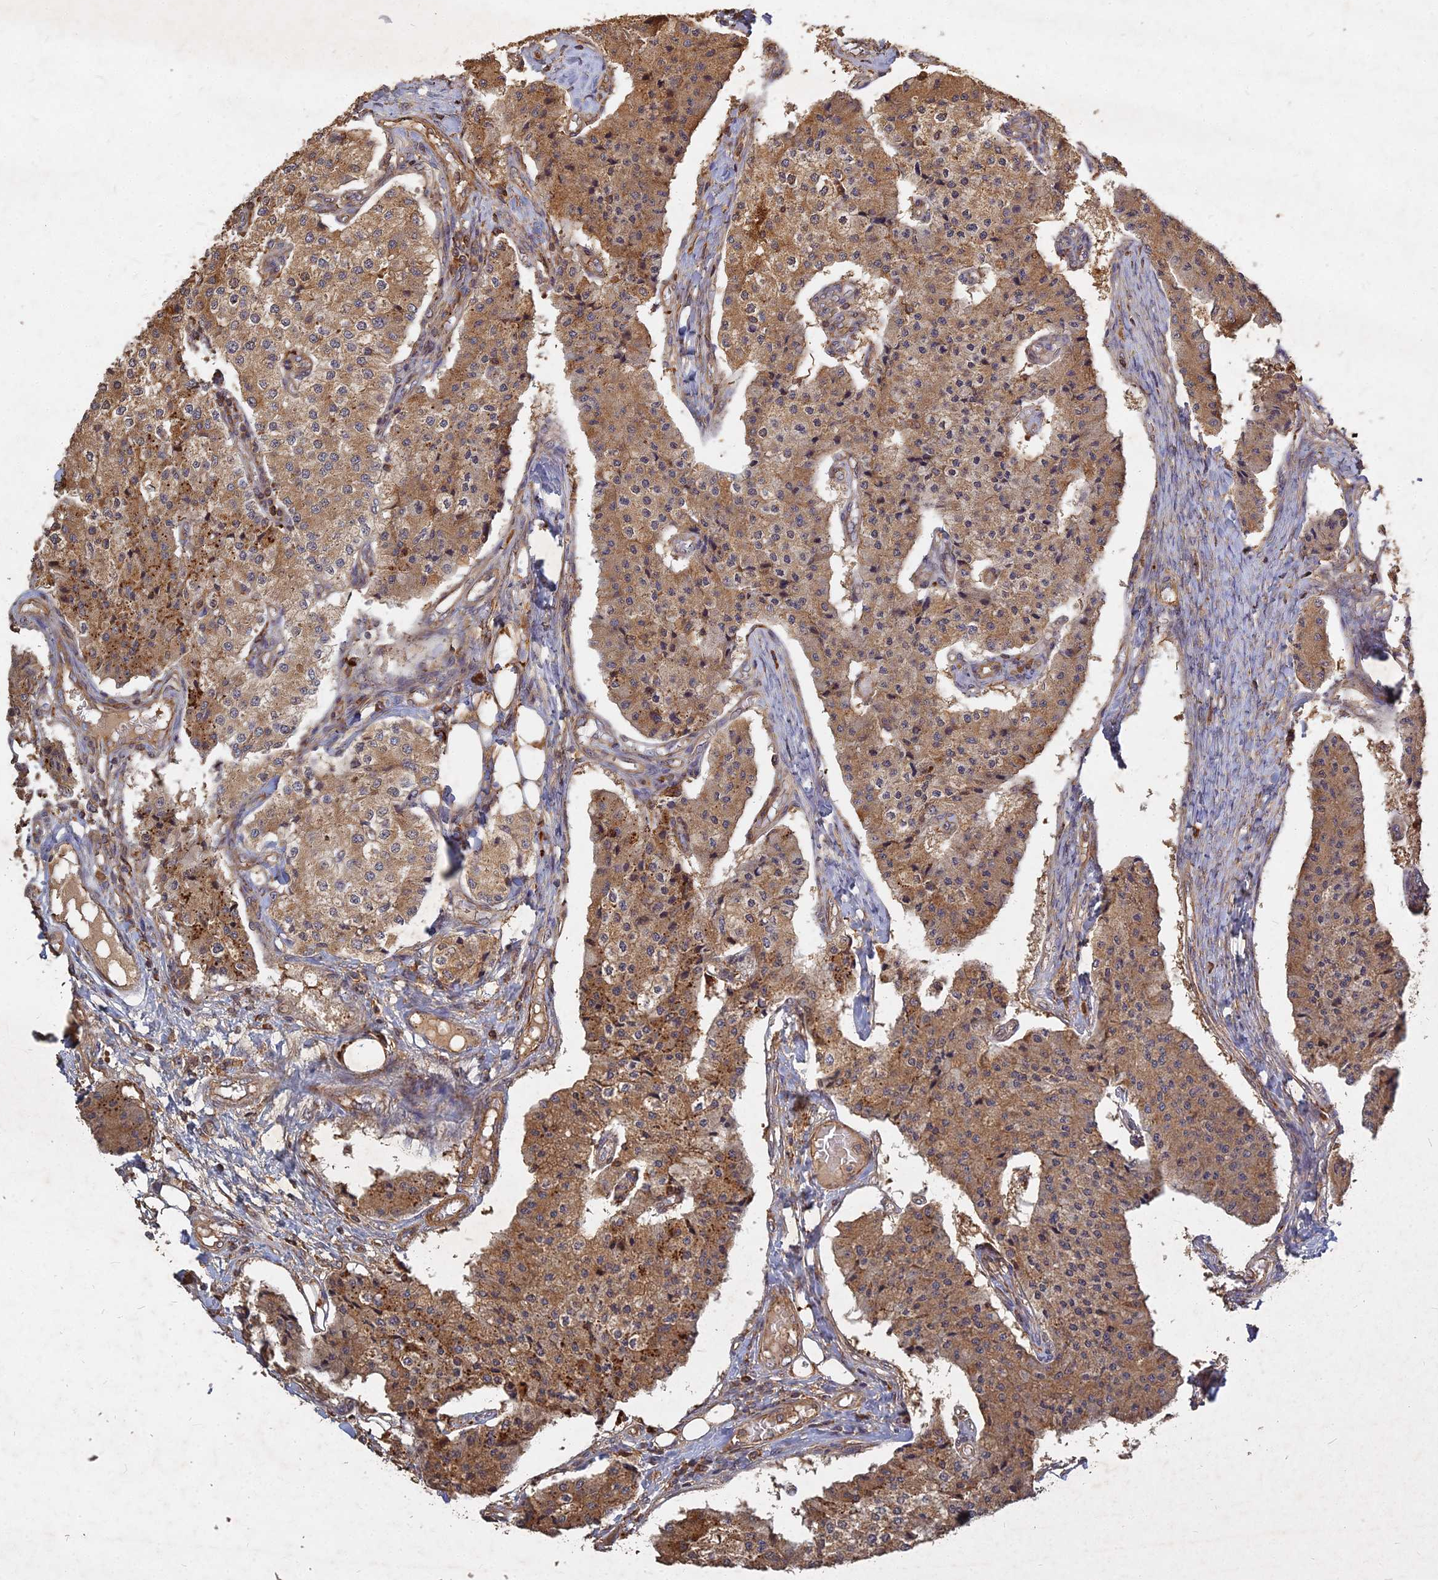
{"staining": {"intensity": "moderate", "quantity": ">75%", "location": "cytoplasmic/membranous"}, "tissue": "carcinoid", "cell_type": "Tumor cells", "image_type": "cancer", "snomed": [{"axis": "morphology", "description": "Carcinoid, malignant, NOS"}, {"axis": "topography", "description": "Colon"}], "caption": "Human malignant carcinoid stained for a protein (brown) demonstrates moderate cytoplasmic/membranous positive positivity in approximately >75% of tumor cells.", "gene": "UBE2W", "patient": {"sex": "female", "age": 52}}